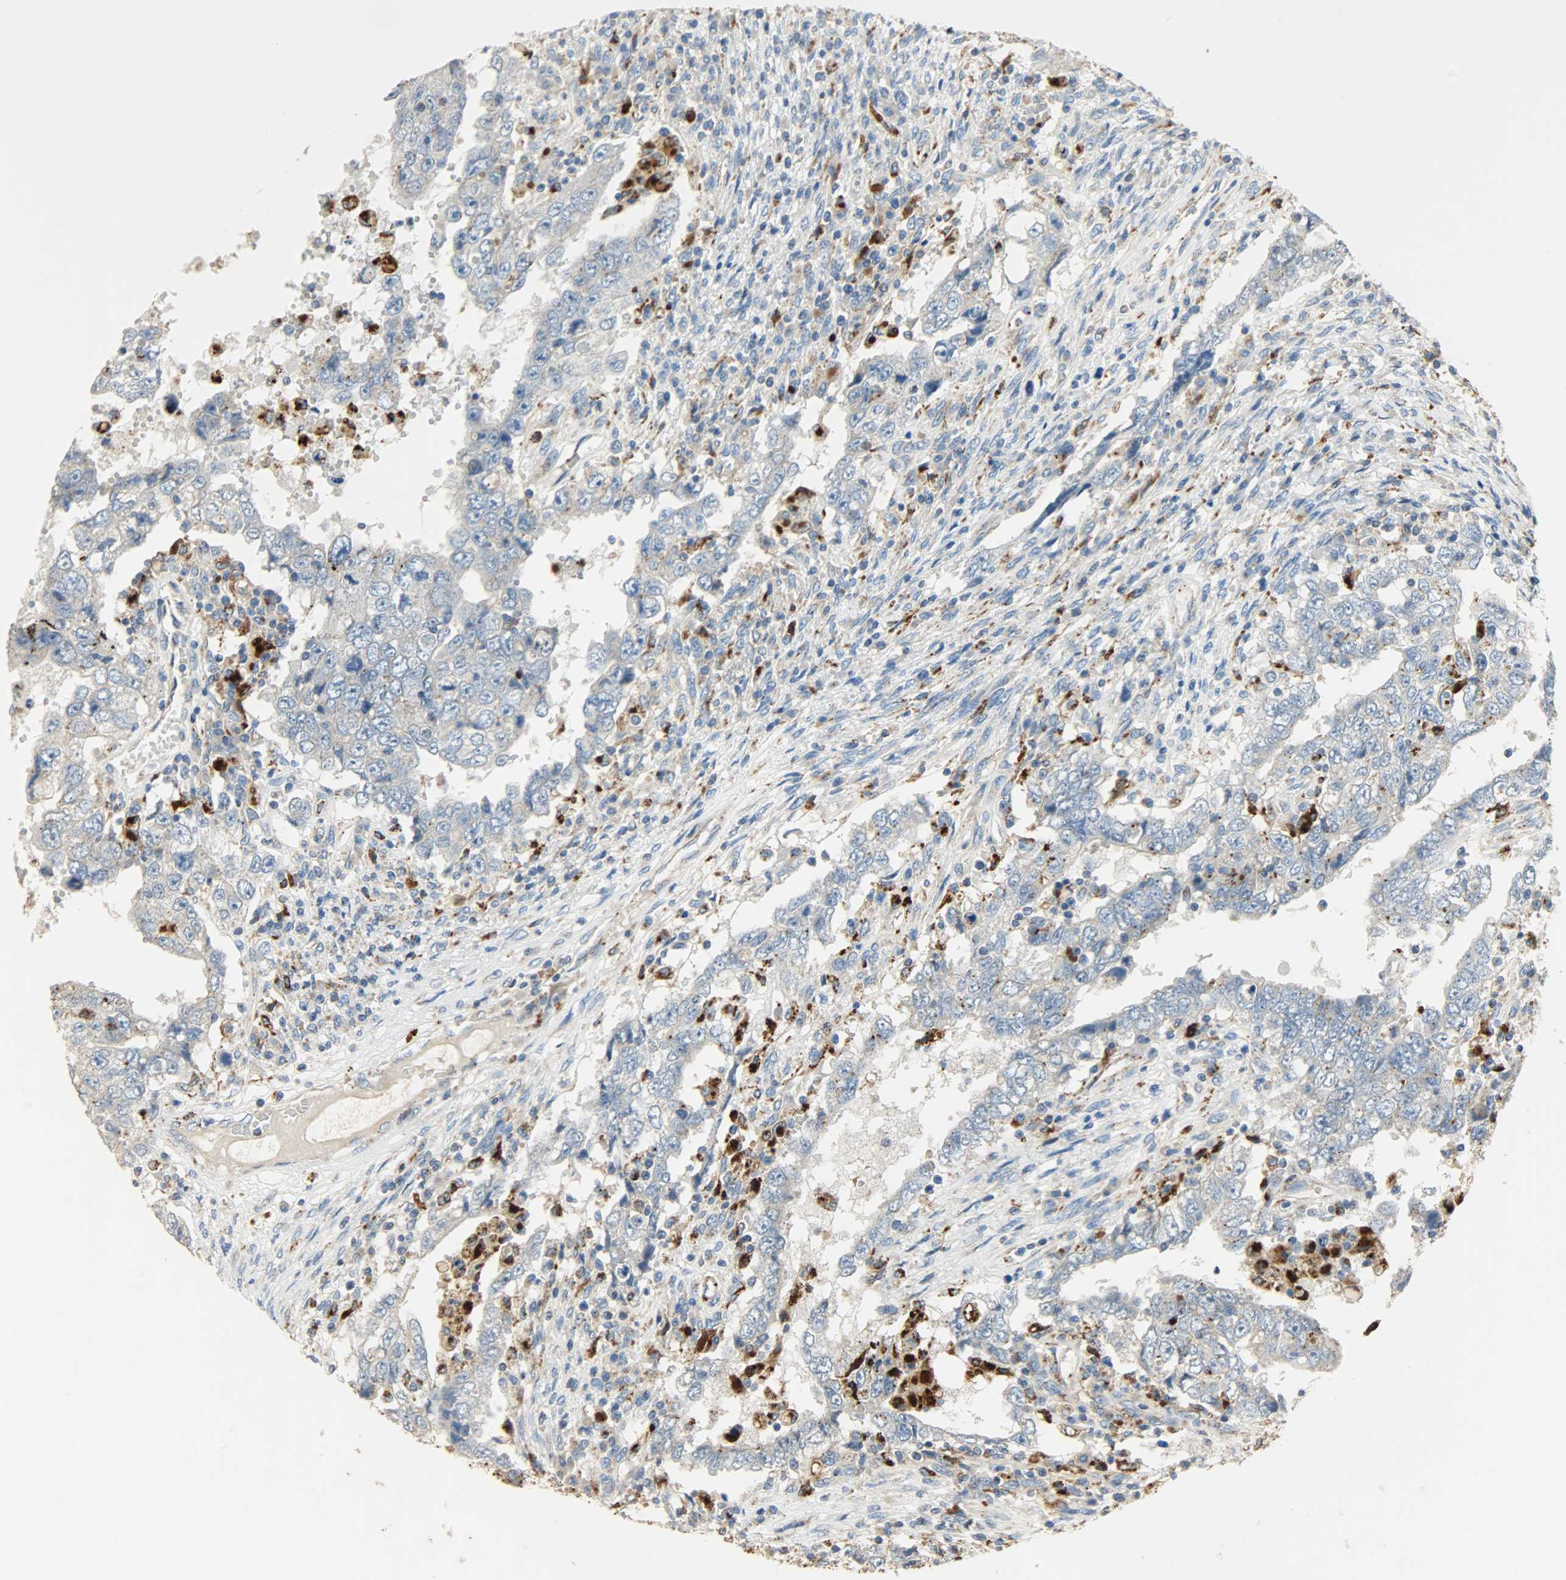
{"staining": {"intensity": "weak", "quantity": "<25%", "location": "cytoplasmic/membranous"}, "tissue": "testis cancer", "cell_type": "Tumor cells", "image_type": "cancer", "snomed": [{"axis": "morphology", "description": "Carcinoma, Embryonal, NOS"}, {"axis": "topography", "description": "Testis"}], "caption": "Testis embryonal carcinoma stained for a protein using IHC shows no positivity tumor cells.", "gene": "ASAH1", "patient": {"sex": "male", "age": 26}}